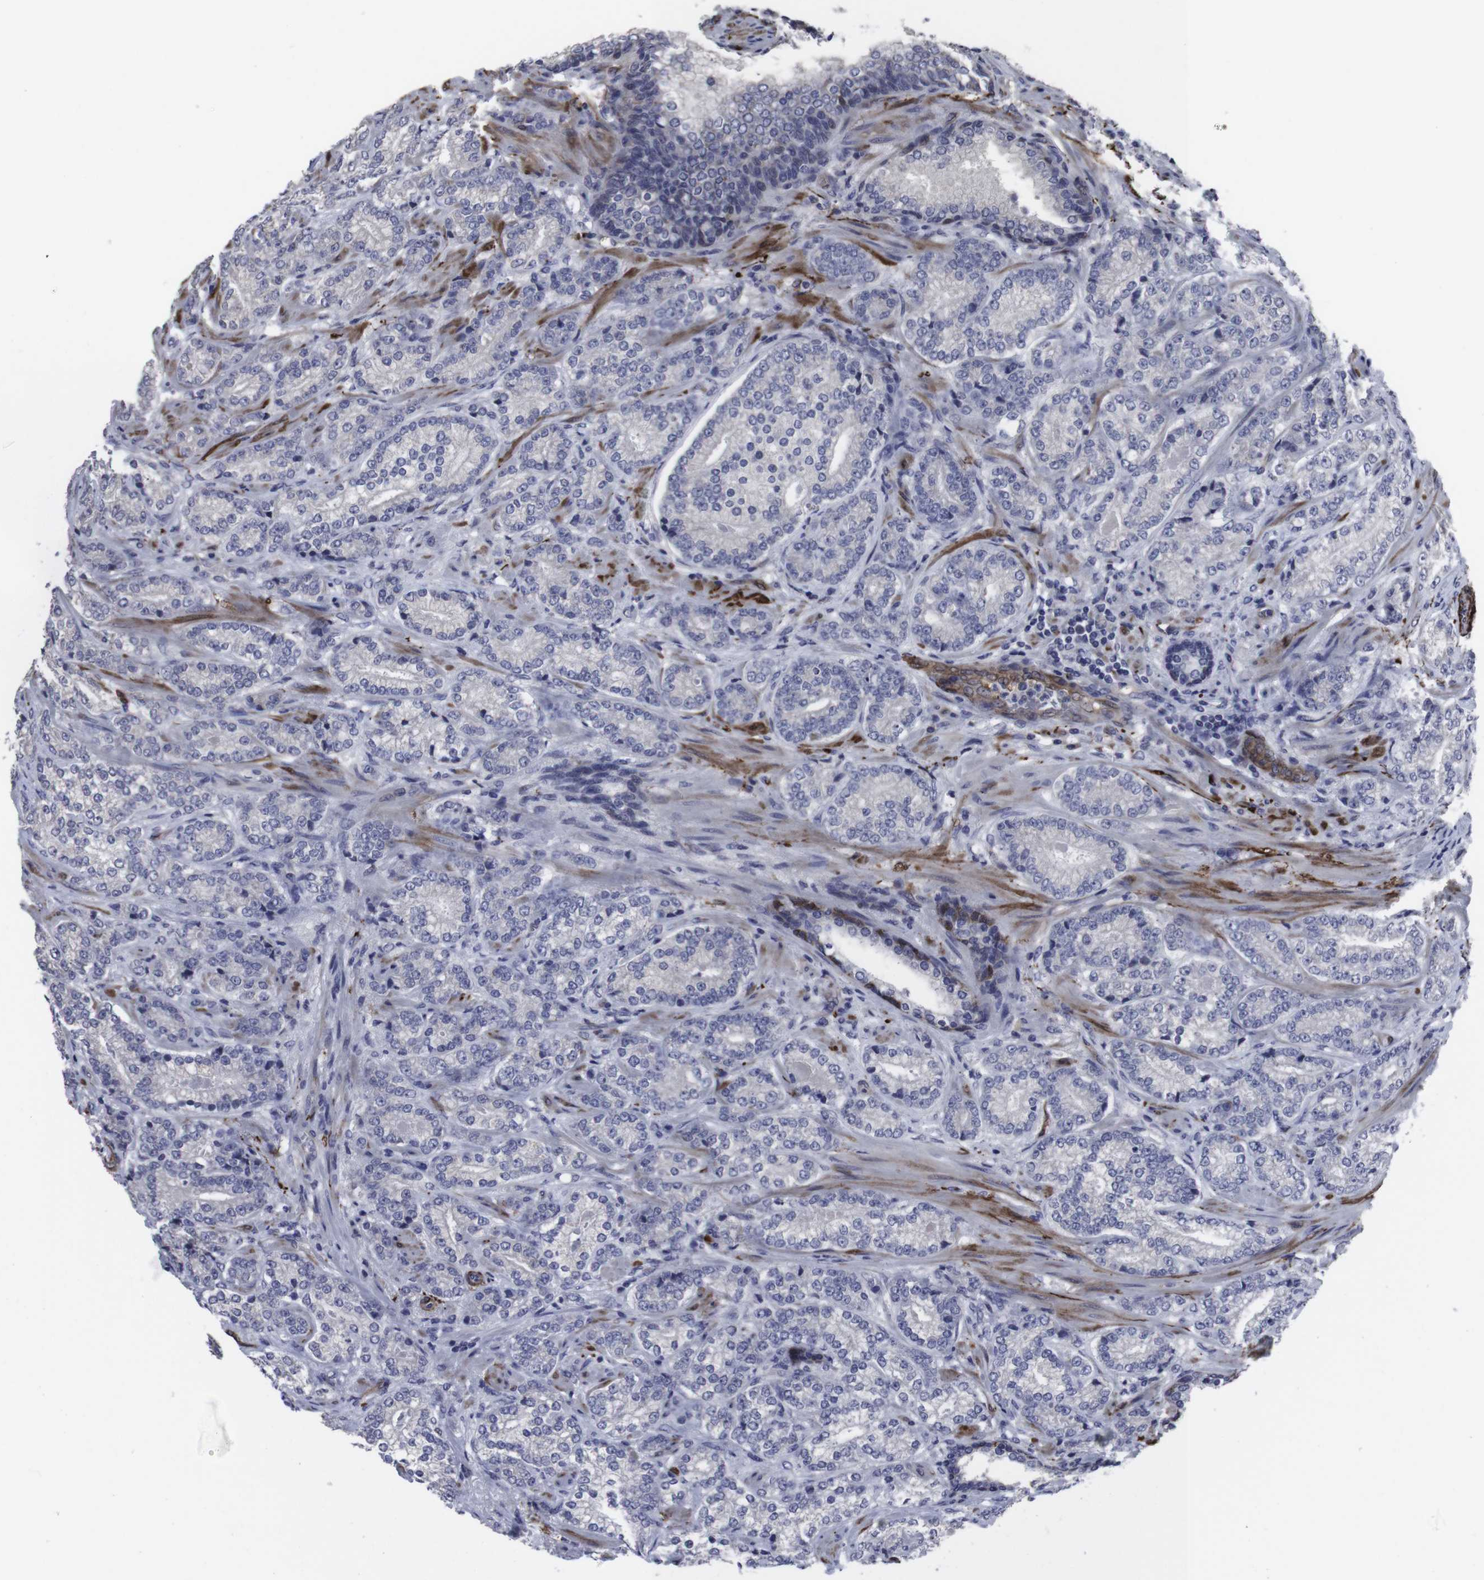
{"staining": {"intensity": "negative", "quantity": "none", "location": "none"}, "tissue": "prostate cancer", "cell_type": "Tumor cells", "image_type": "cancer", "snomed": [{"axis": "morphology", "description": "Adenocarcinoma, High grade"}, {"axis": "topography", "description": "Prostate"}], "caption": "Protein analysis of prostate cancer (high-grade adenocarcinoma) displays no significant positivity in tumor cells. (Brightfield microscopy of DAB (3,3'-diaminobenzidine) immunohistochemistry (IHC) at high magnification).", "gene": "SNCG", "patient": {"sex": "male", "age": 61}}